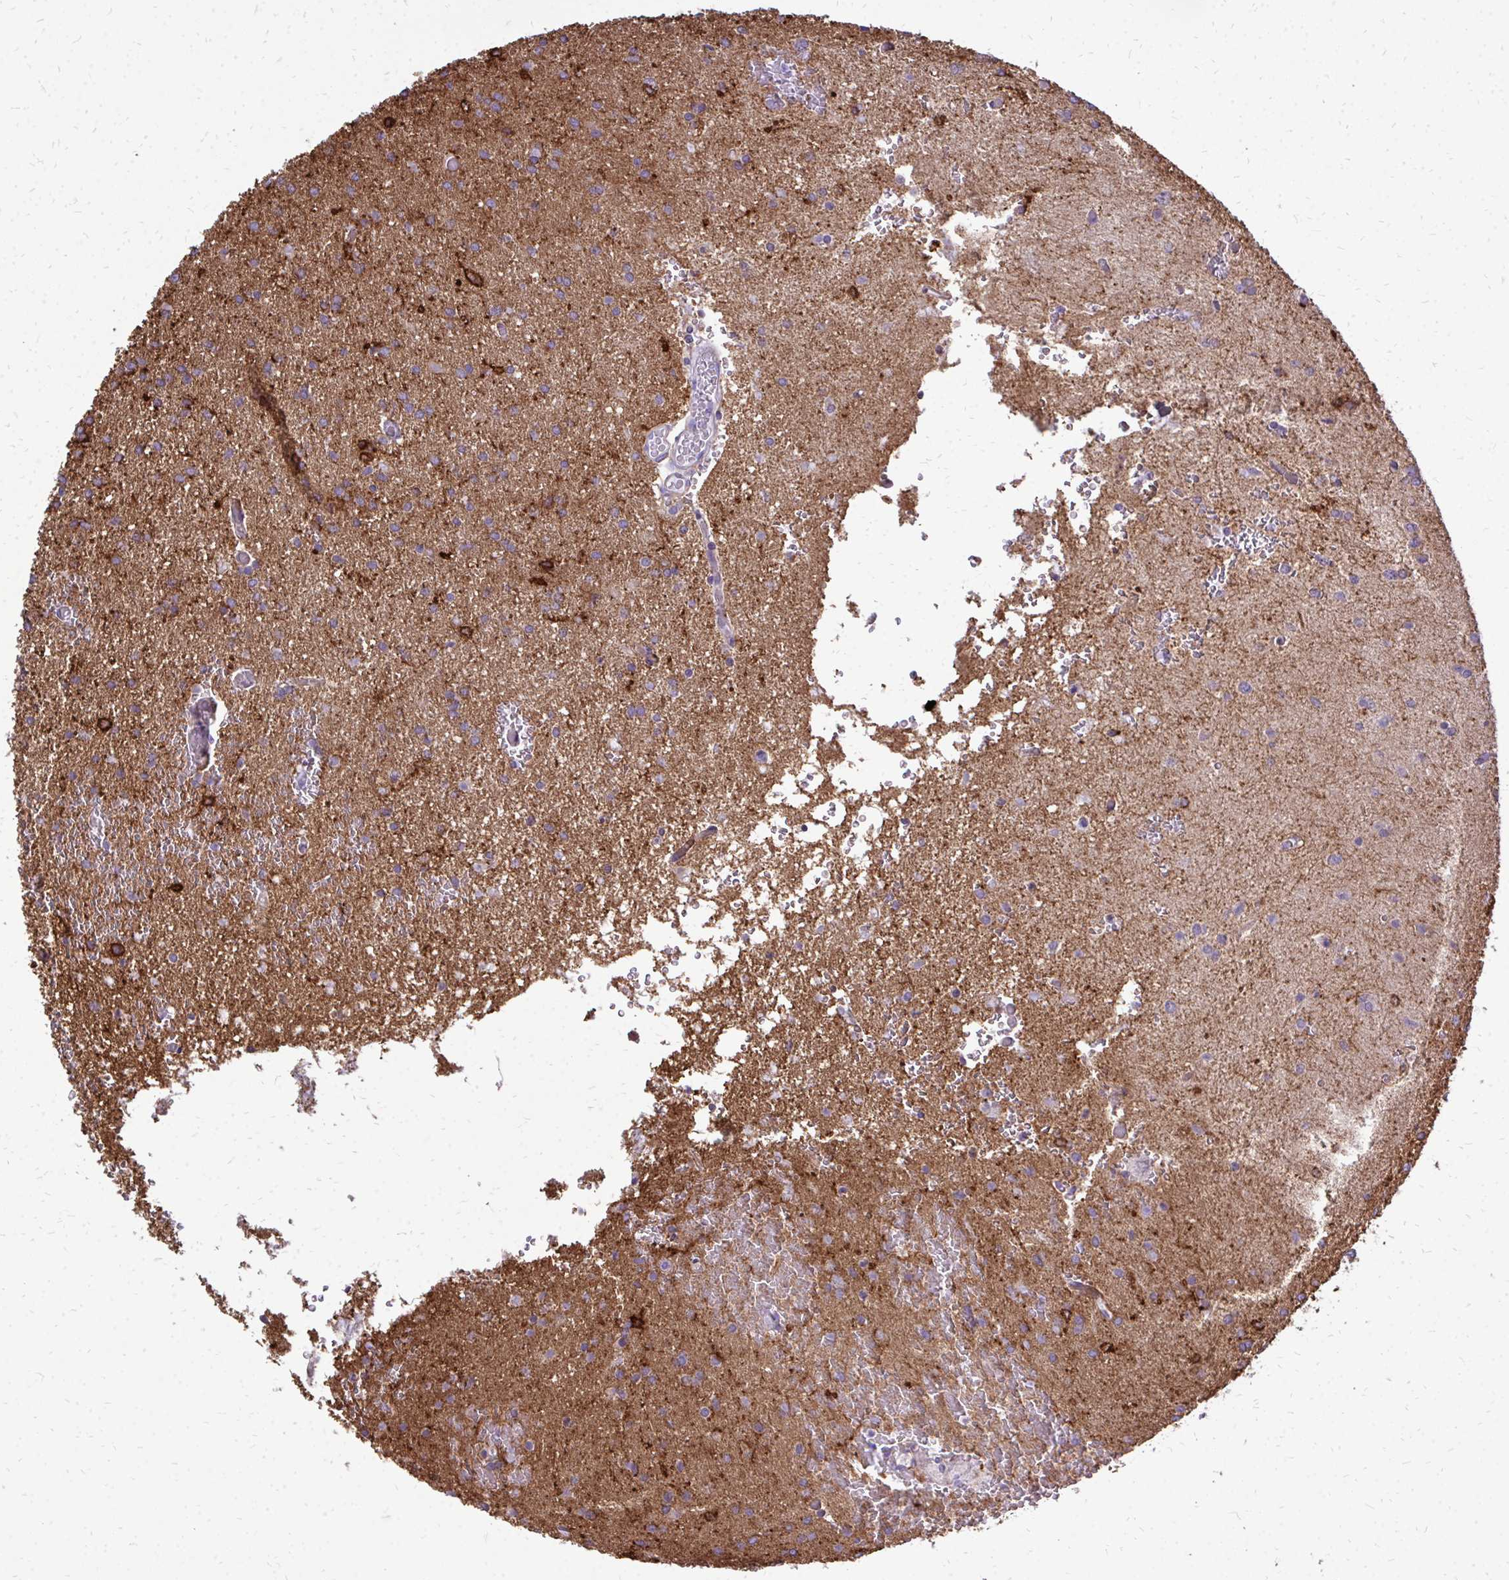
{"staining": {"intensity": "negative", "quantity": "none", "location": "none"}, "tissue": "glioma", "cell_type": "Tumor cells", "image_type": "cancer", "snomed": [{"axis": "morphology", "description": "Glioma, malignant, High grade"}, {"axis": "topography", "description": "Brain"}], "caption": "Protein analysis of glioma demonstrates no significant expression in tumor cells.", "gene": "MARCKSL1", "patient": {"sex": "female", "age": 50}}